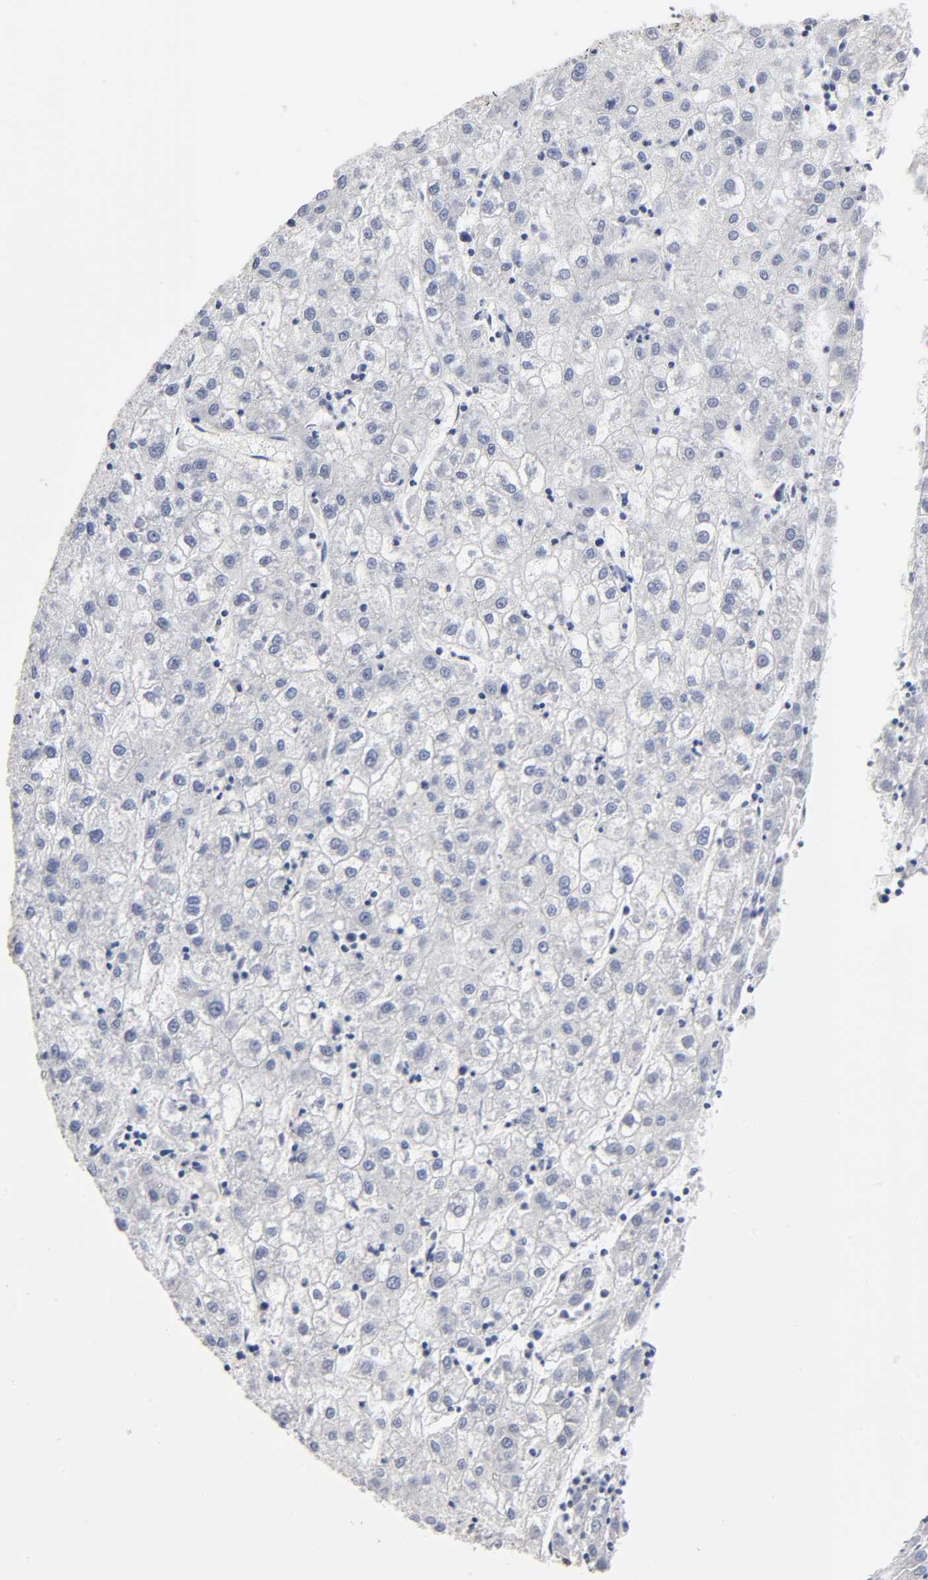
{"staining": {"intensity": "negative", "quantity": "none", "location": "none"}, "tissue": "liver cancer", "cell_type": "Tumor cells", "image_type": "cancer", "snomed": [{"axis": "morphology", "description": "Carcinoma, Hepatocellular, NOS"}, {"axis": "topography", "description": "Liver"}], "caption": "High power microscopy photomicrograph of an immunohistochemistry (IHC) histopathology image of liver cancer (hepatocellular carcinoma), revealing no significant expression in tumor cells.", "gene": "STRN3", "patient": {"sex": "male", "age": 72}}